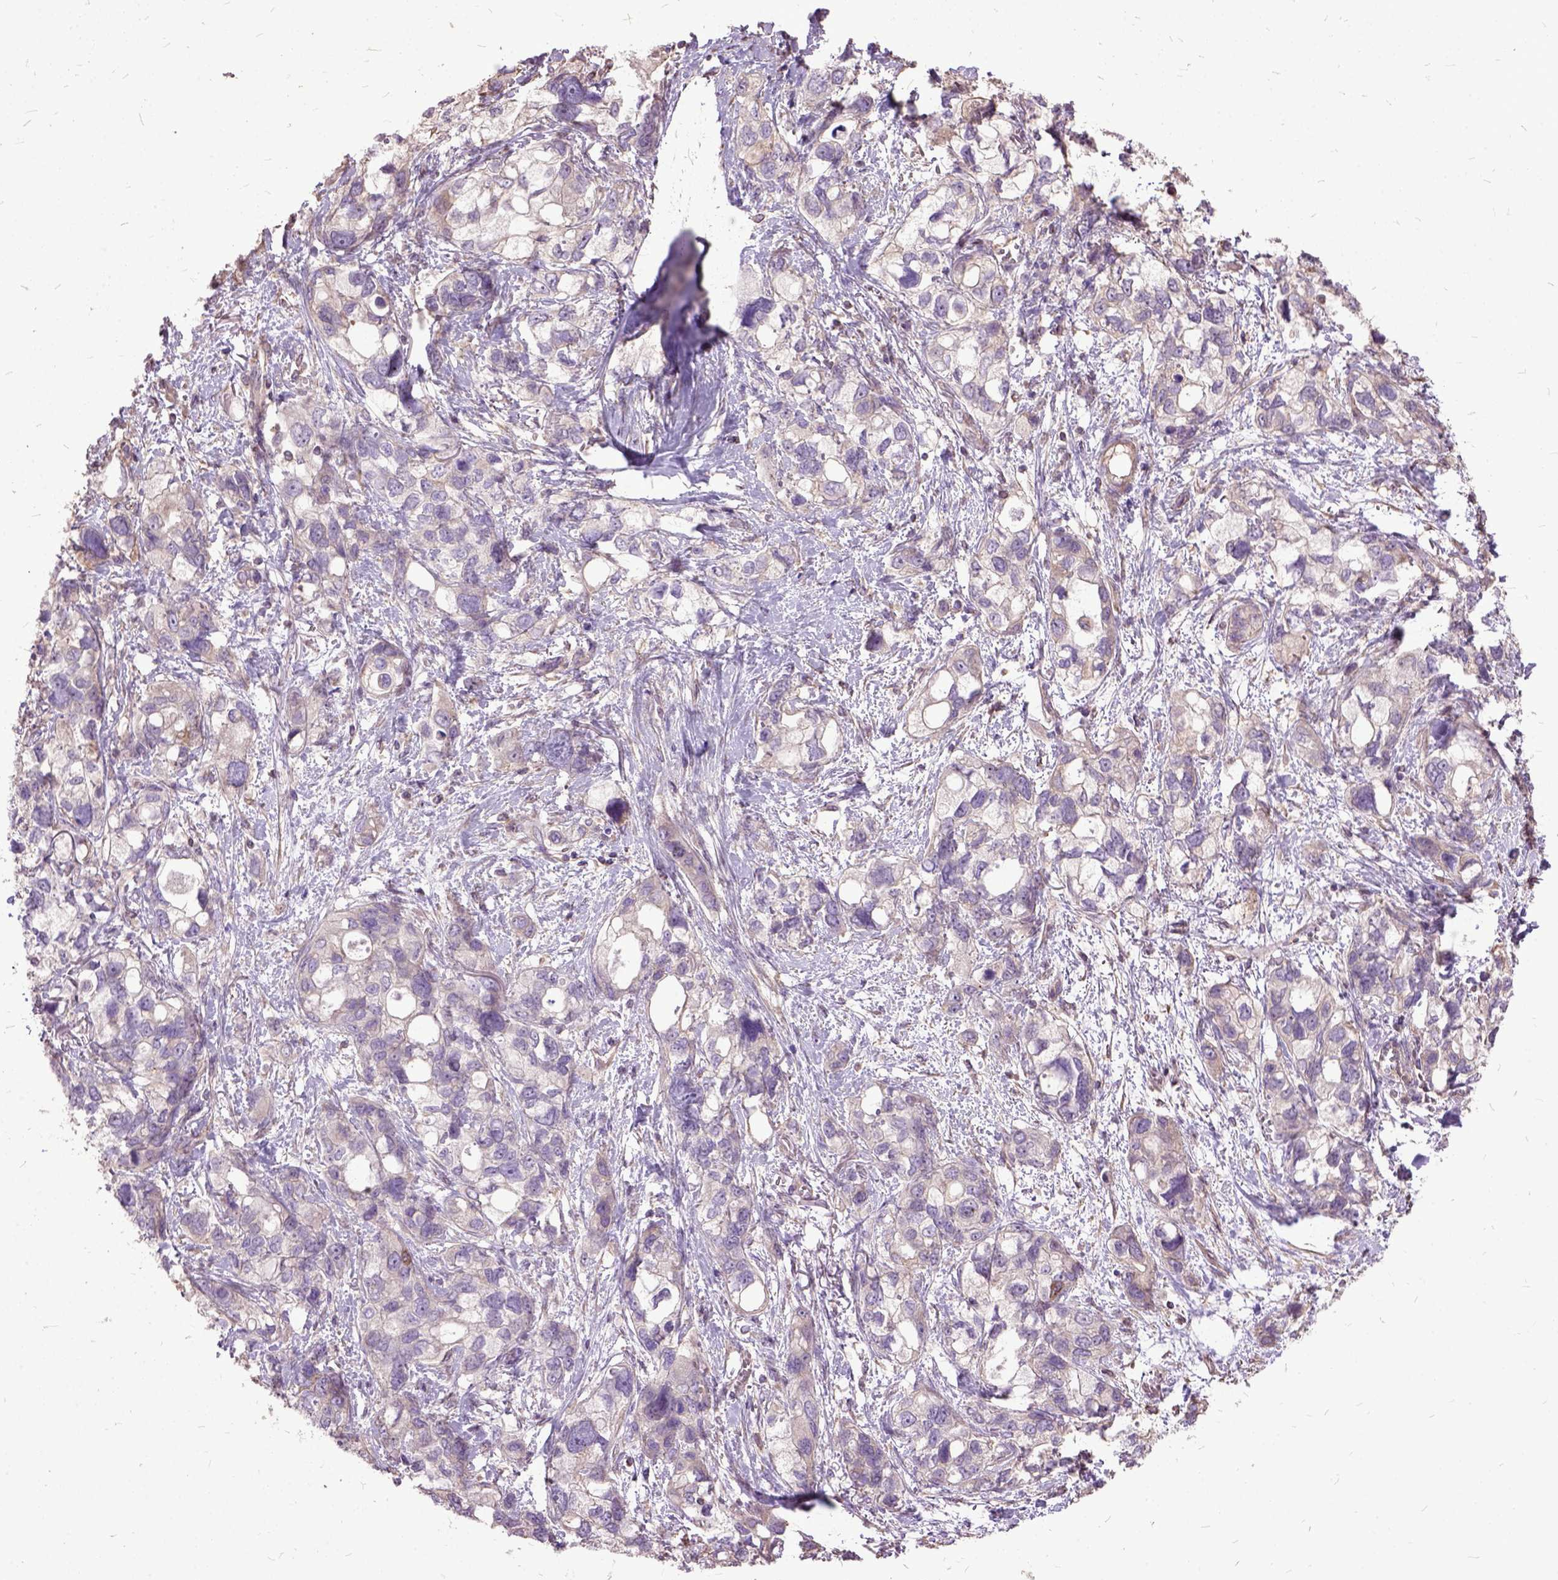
{"staining": {"intensity": "negative", "quantity": "none", "location": "none"}, "tissue": "stomach cancer", "cell_type": "Tumor cells", "image_type": "cancer", "snomed": [{"axis": "morphology", "description": "Adenocarcinoma, NOS"}, {"axis": "topography", "description": "Stomach, upper"}], "caption": "This is a image of immunohistochemistry staining of stomach cancer (adenocarcinoma), which shows no expression in tumor cells.", "gene": "AREG", "patient": {"sex": "female", "age": 81}}